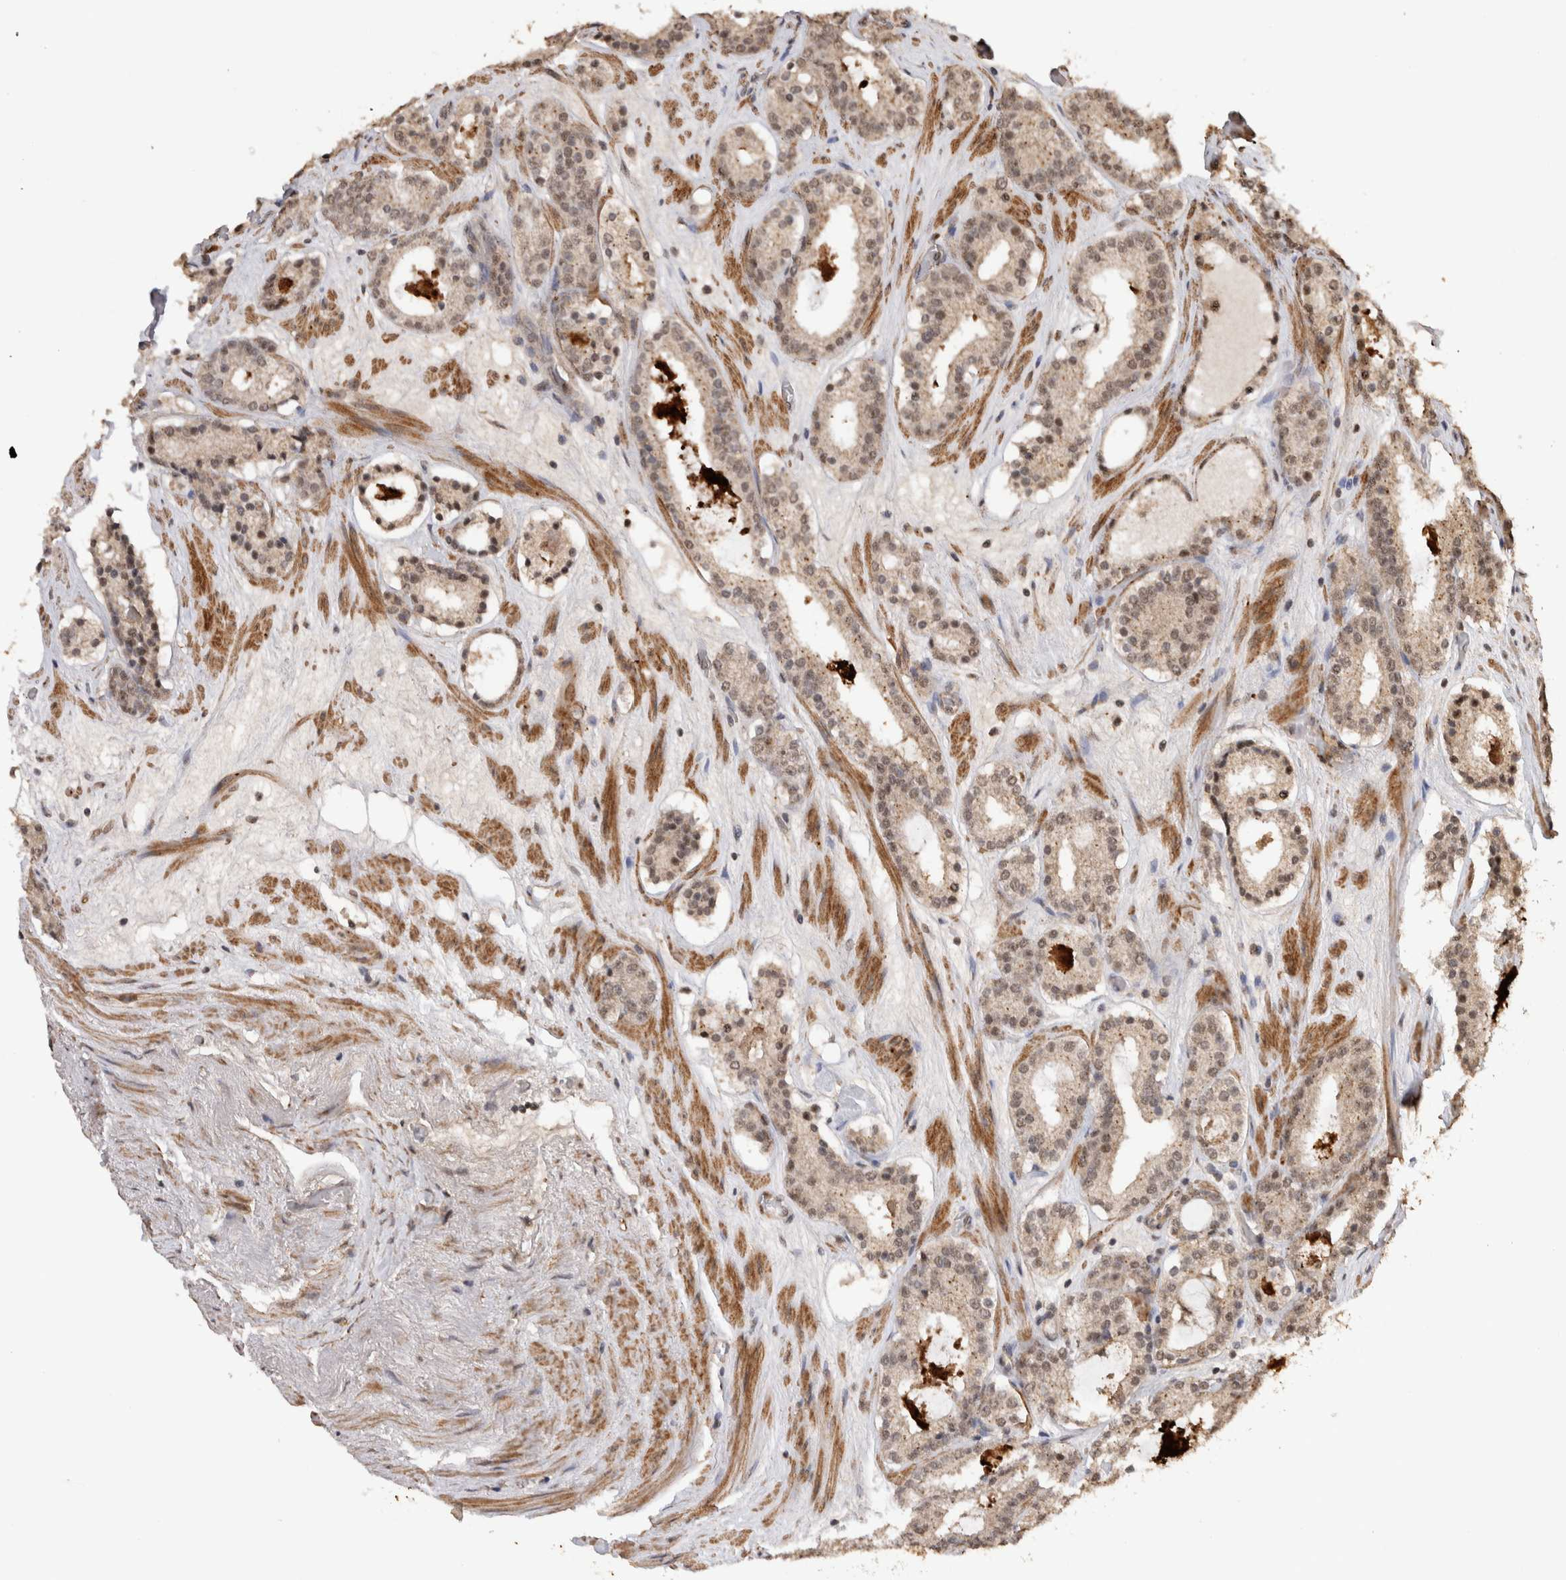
{"staining": {"intensity": "weak", "quantity": "25%-75%", "location": "nuclear"}, "tissue": "prostate cancer", "cell_type": "Tumor cells", "image_type": "cancer", "snomed": [{"axis": "morphology", "description": "Adenocarcinoma, Low grade"}, {"axis": "topography", "description": "Prostate"}], "caption": "Brown immunohistochemical staining in human prostate cancer (adenocarcinoma (low-grade)) displays weak nuclear expression in about 25%-75% of tumor cells.", "gene": "KEAP1", "patient": {"sex": "male", "age": 69}}